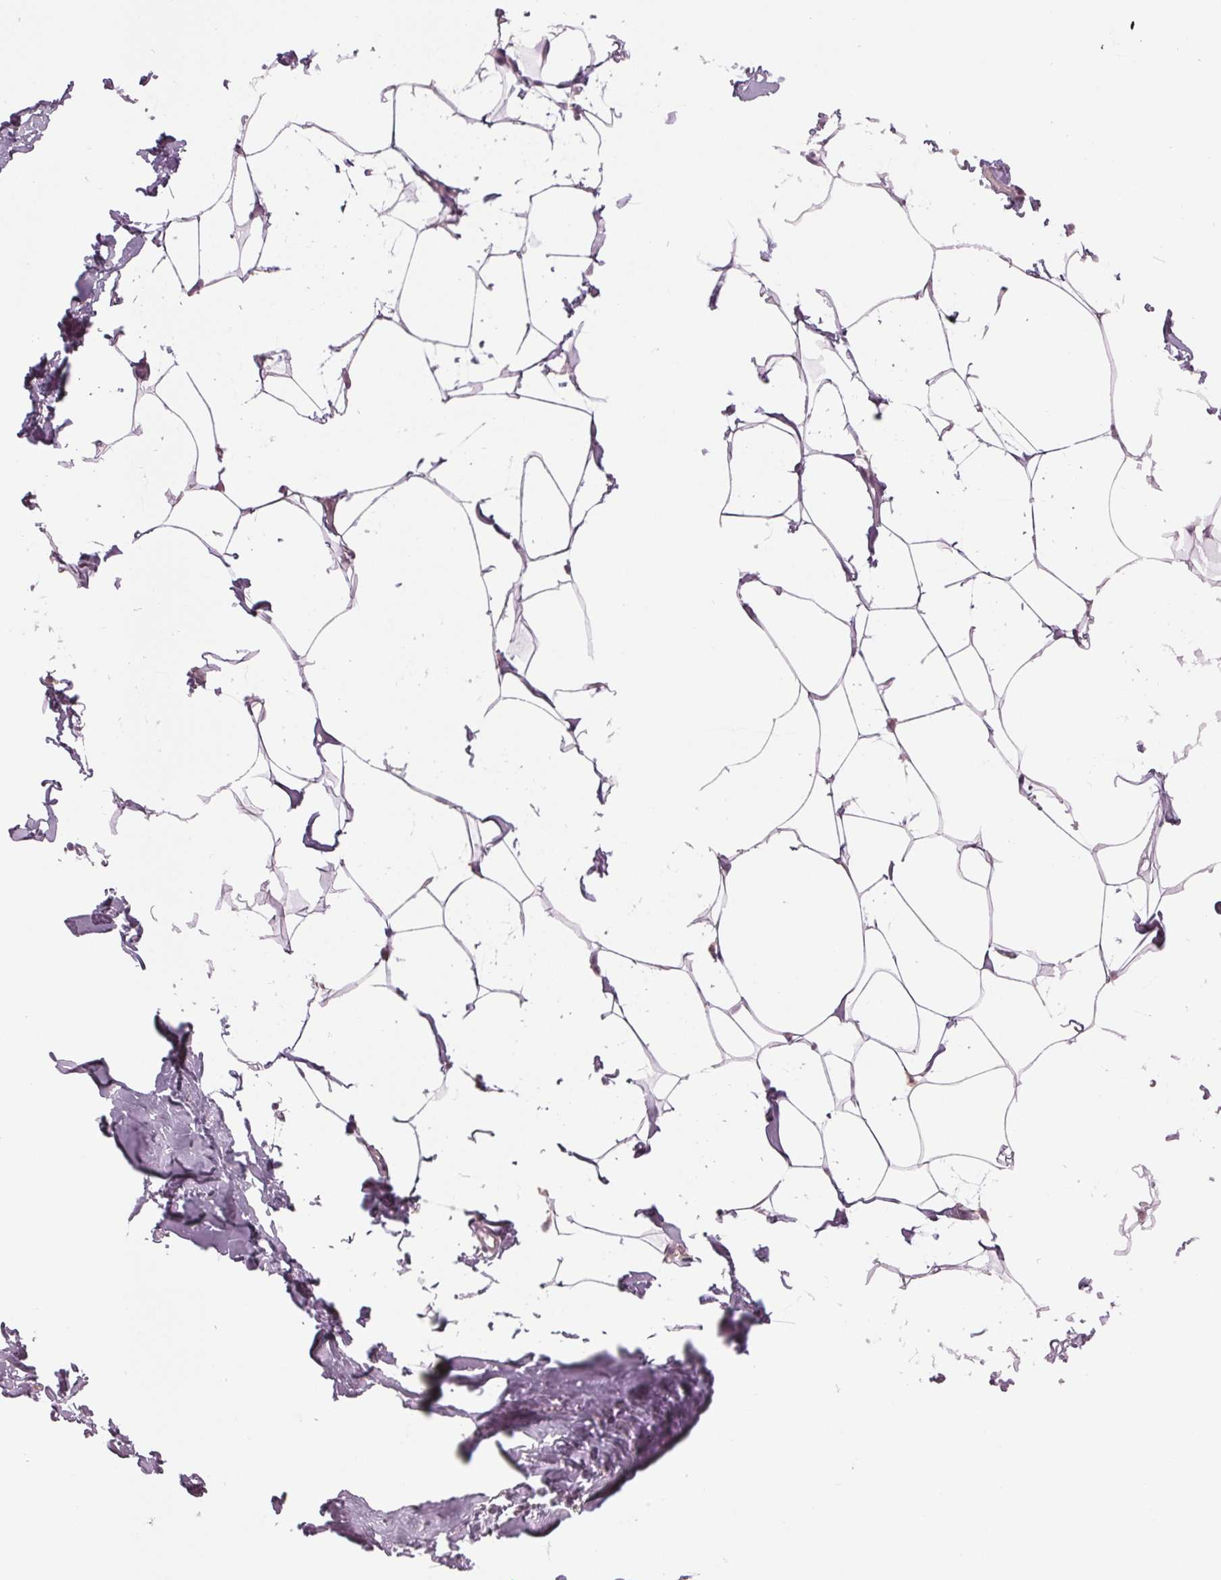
{"staining": {"intensity": "negative", "quantity": "none", "location": "none"}, "tissue": "breast", "cell_type": "Adipocytes", "image_type": "normal", "snomed": [{"axis": "morphology", "description": "Normal tissue, NOS"}, {"axis": "topography", "description": "Breast"}], "caption": "This photomicrograph is of benign breast stained with immunohistochemistry (IHC) to label a protein in brown with the nuclei are counter-stained blue. There is no expression in adipocytes.", "gene": "TNNC2", "patient": {"sex": "female", "age": 32}}